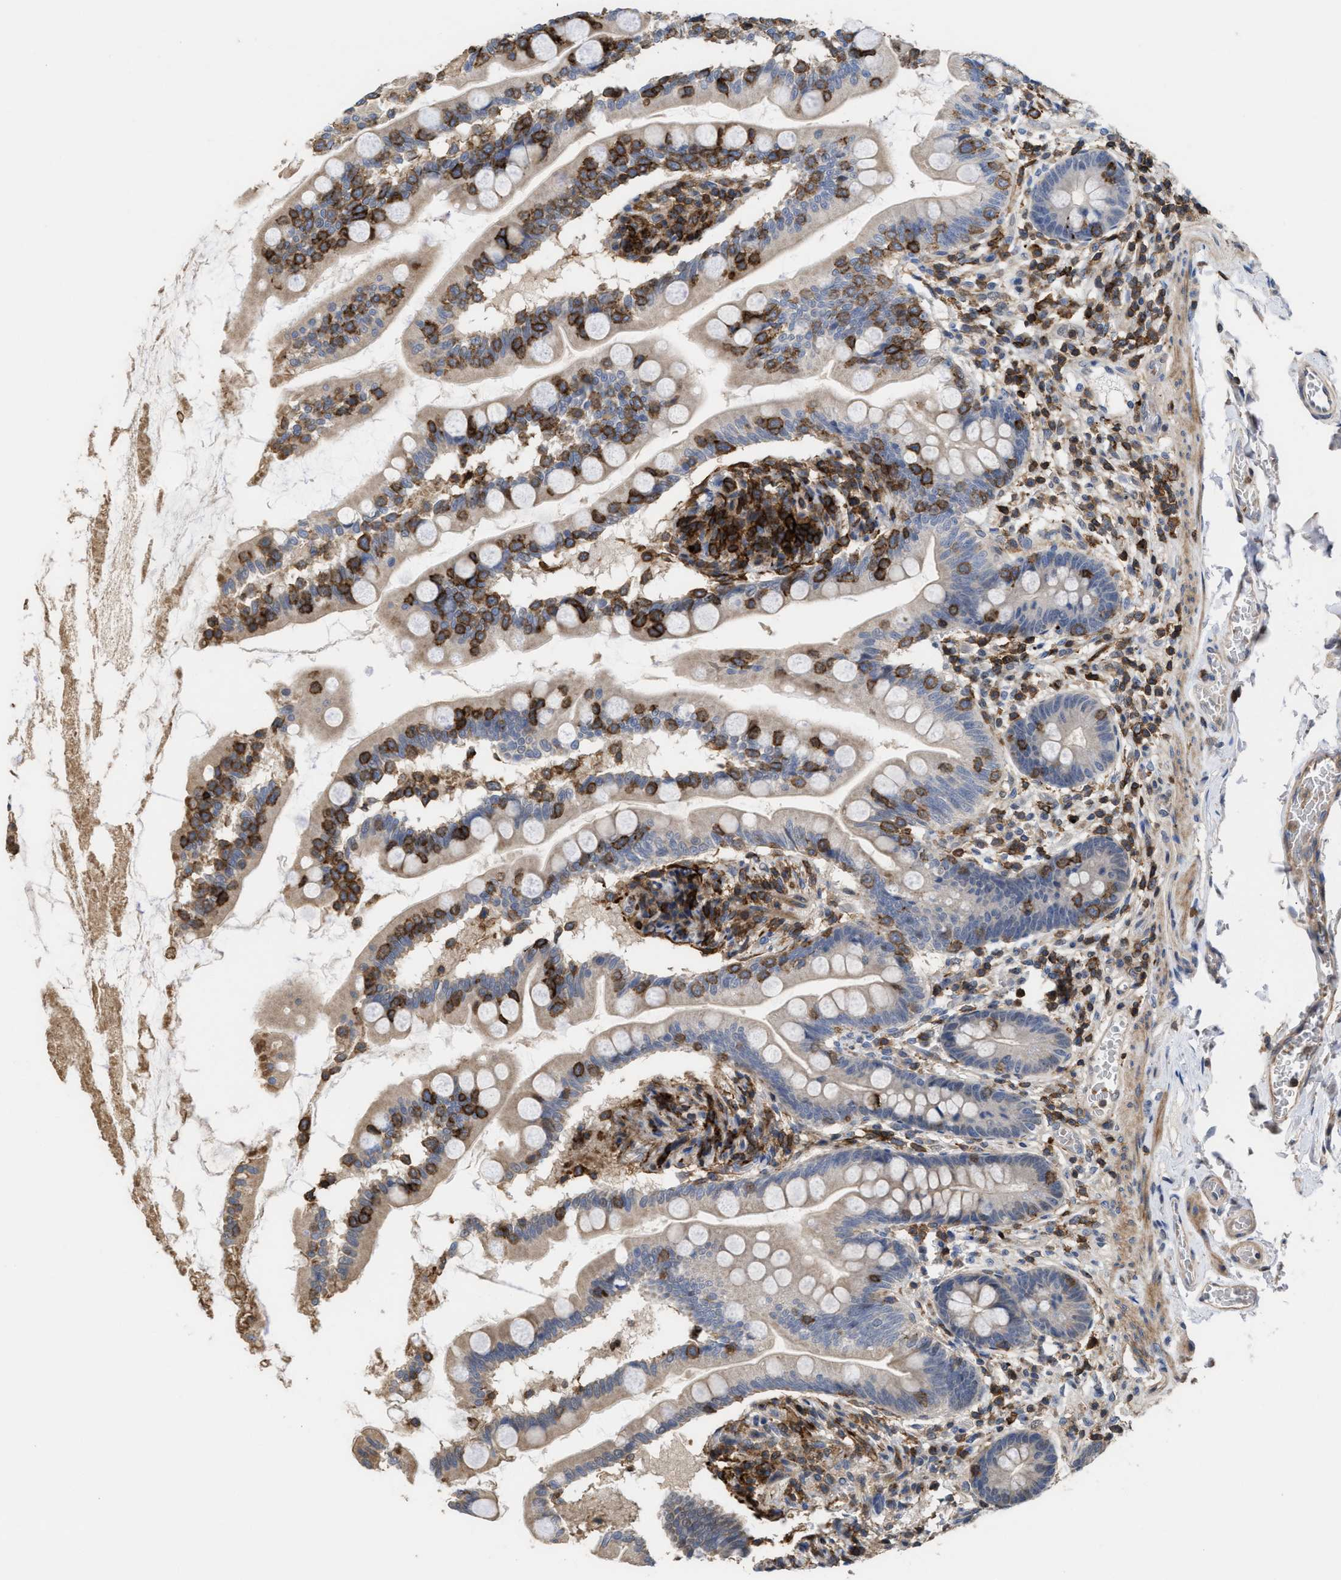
{"staining": {"intensity": "moderate", "quantity": "25%-75%", "location": "cytoplasmic/membranous"}, "tissue": "small intestine", "cell_type": "Glandular cells", "image_type": "normal", "snomed": [{"axis": "morphology", "description": "Normal tissue, NOS"}, {"axis": "topography", "description": "Small intestine"}], "caption": "Moderate cytoplasmic/membranous protein staining is appreciated in about 25%-75% of glandular cells in small intestine. (DAB IHC, brown staining for protein, blue staining for nuclei).", "gene": "PTPRE", "patient": {"sex": "female", "age": 56}}